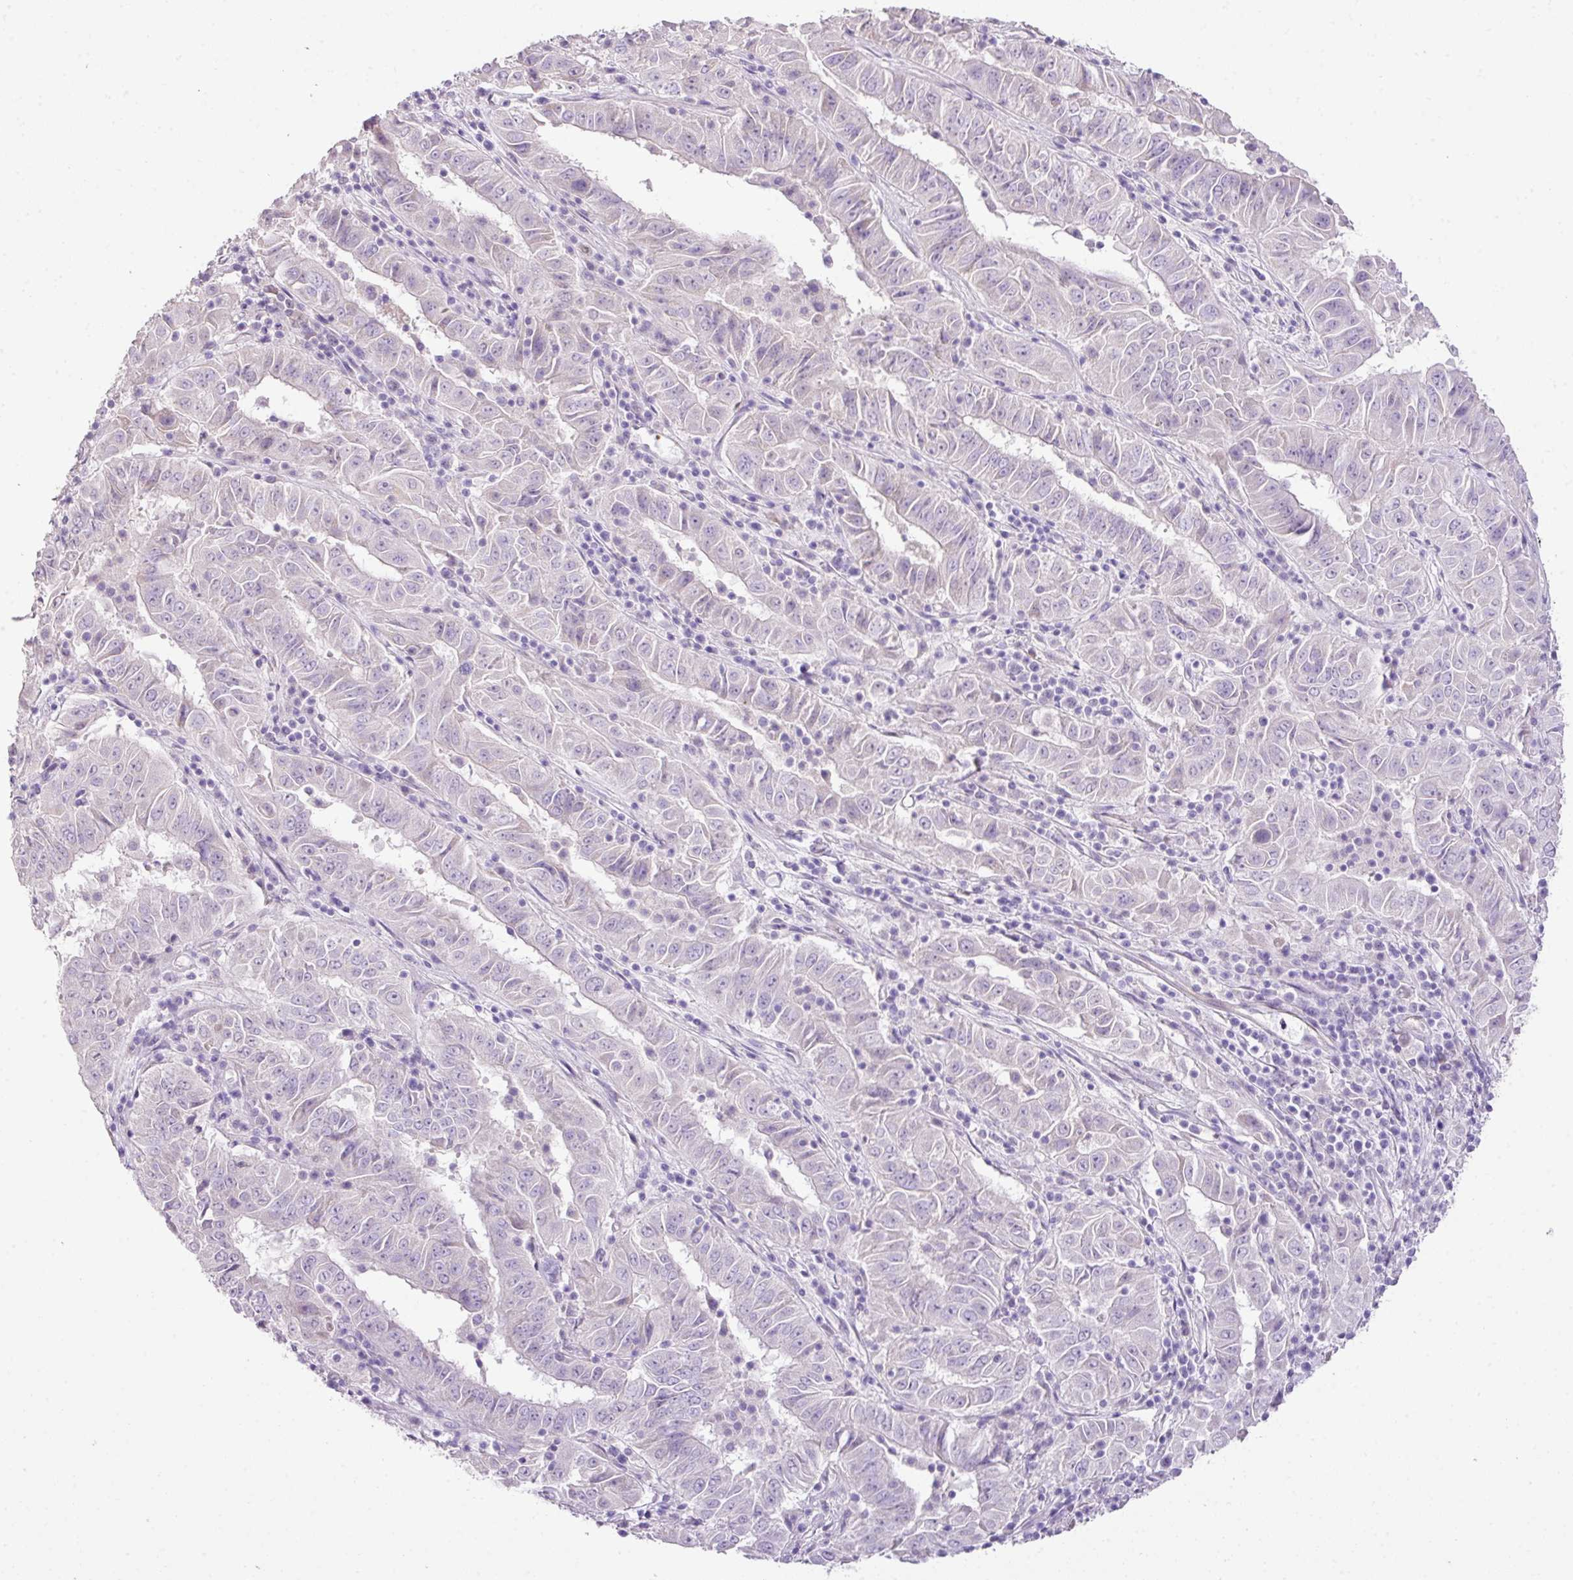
{"staining": {"intensity": "negative", "quantity": "none", "location": "none"}, "tissue": "pancreatic cancer", "cell_type": "Tumor cells", "image_type": "cancer", "snomed": [{"axis": "morphology", "description": "Adenocarcinoma, NOS"}, {"axis": "topography", "description": "Pancreas"}], "caption": "IHC micrograph of neoplastic tissue: human adenocarcinoma (pancreatic) stained with DAB (3,3'-diaminobenzidine) exhibits no significant protein expression in tumor cells.", "gene": "DIP2A", "patient": {"sex": "male", "age": 63}}